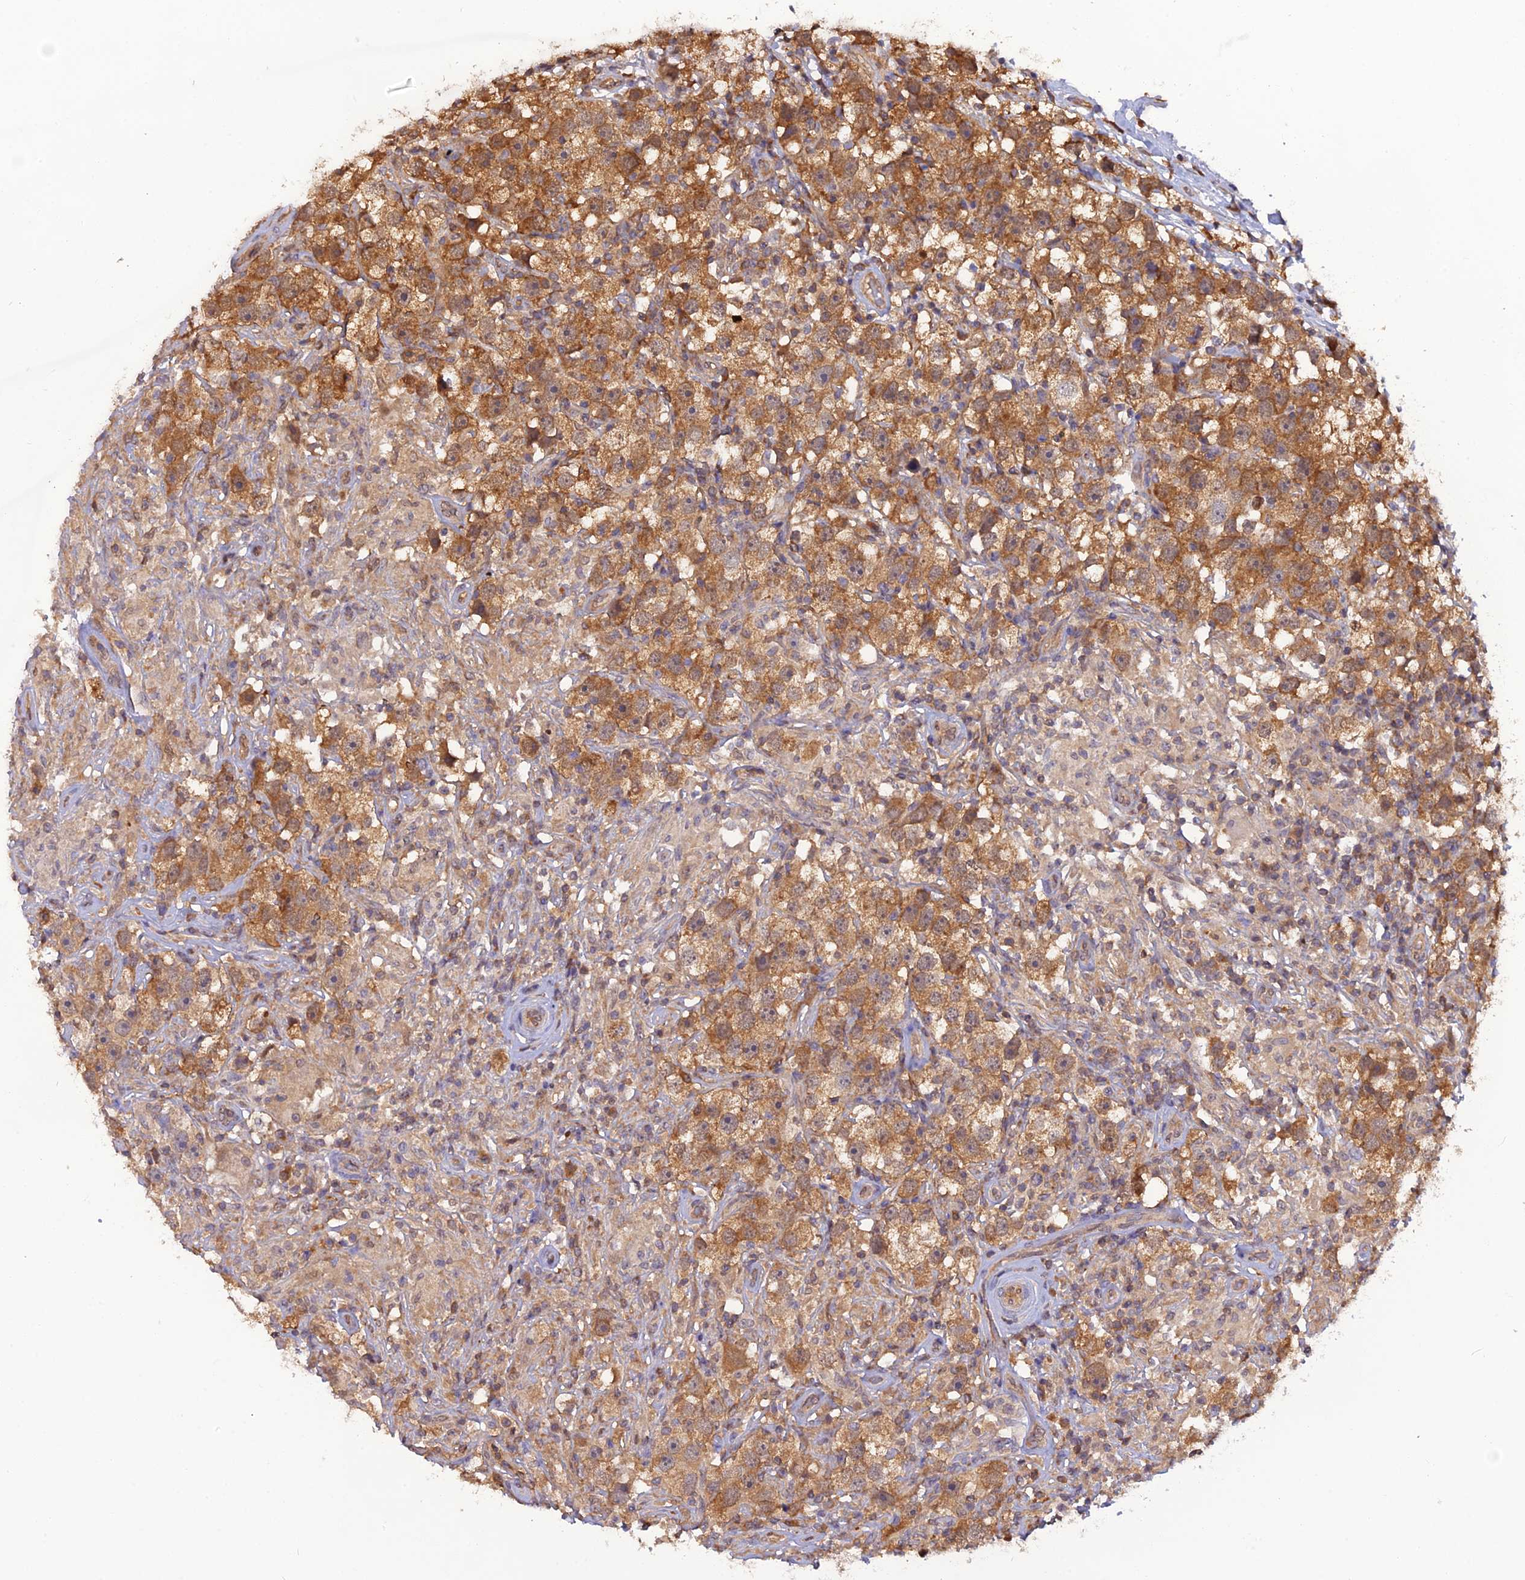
{"staining": {"intensity": "moderate", "quantity": ">75%", "location": "cytoplasmic/membranous"}, "tissue": "testis cancer", "cell_type": "Tumor cells", "image_type": "cancer", "snomed": [{"axis": "morphology", "description": "Seminoma, NOS"}, {"axis": "topography", "description": "Testis"}], "caption": "Immunohistochemical staining of human seminoma (testis) displays moderate cytoplasmic/membranous protein staining in about >75% of tumor cells.", "gene": "HINT1", "patient": {"sex": "male", "age": 49}}